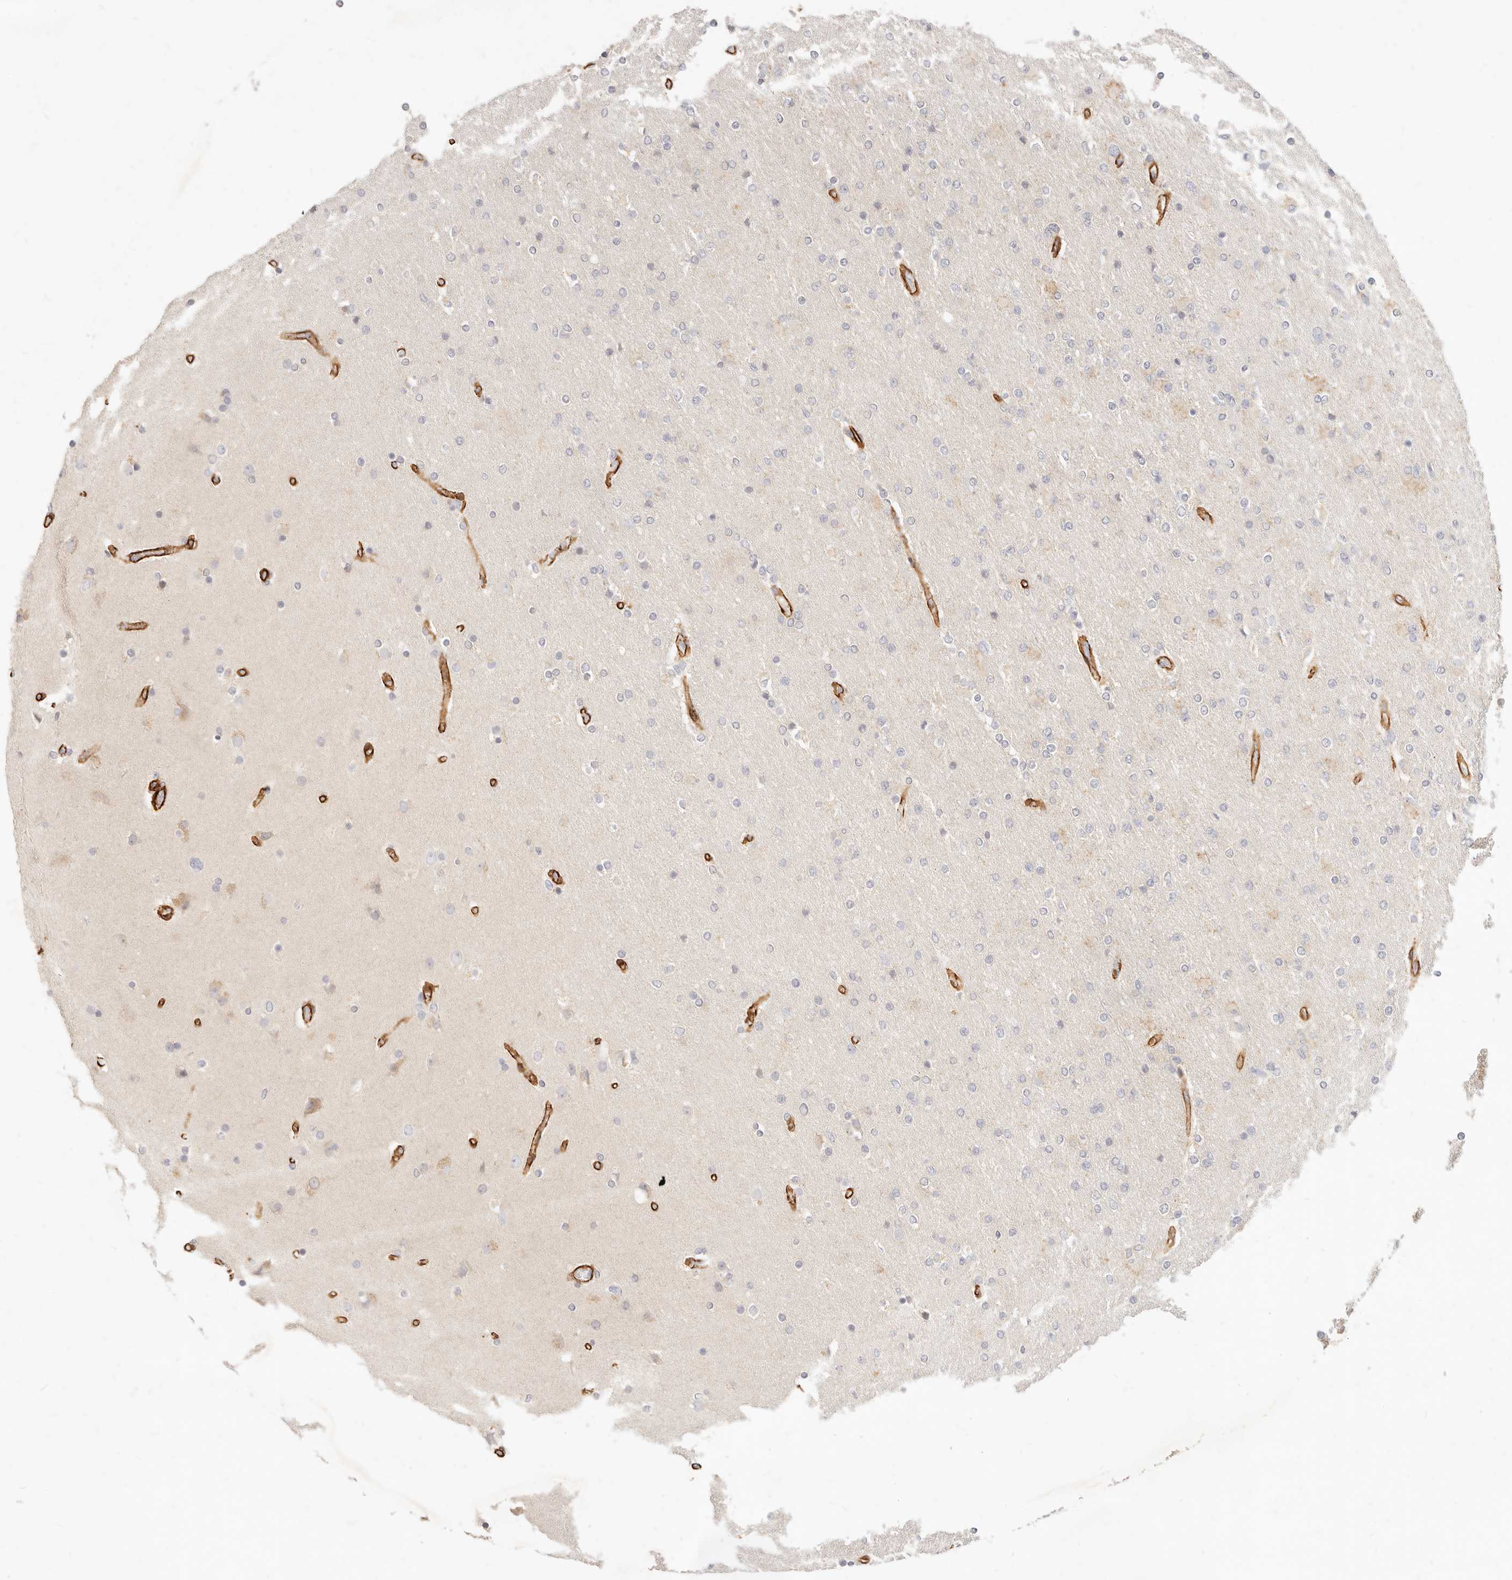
{"staining": {"intensity": "weak", "quantity": "<25%", "location": "cytoplasmic/membranous"}, "tissue": "glioma", "cell_type": "Tumor cells", "image_type": "cancer", "snomed": [{"axis": "morphology", "description": "Glioma, malignant, High grade"}, {"axis": "topography", "description": "Cerebral cortex"}], "caption": "DAB (3,3'-diaminobenzidine) immunohistochemical staining of human glioma reveals no significant positivity in tumor cells. (Immunohistochemistry (ihc), brightfield microscopy, high magnification).", "gene": "TMTC2", "patient": {"sex": "female", "age": 36}}